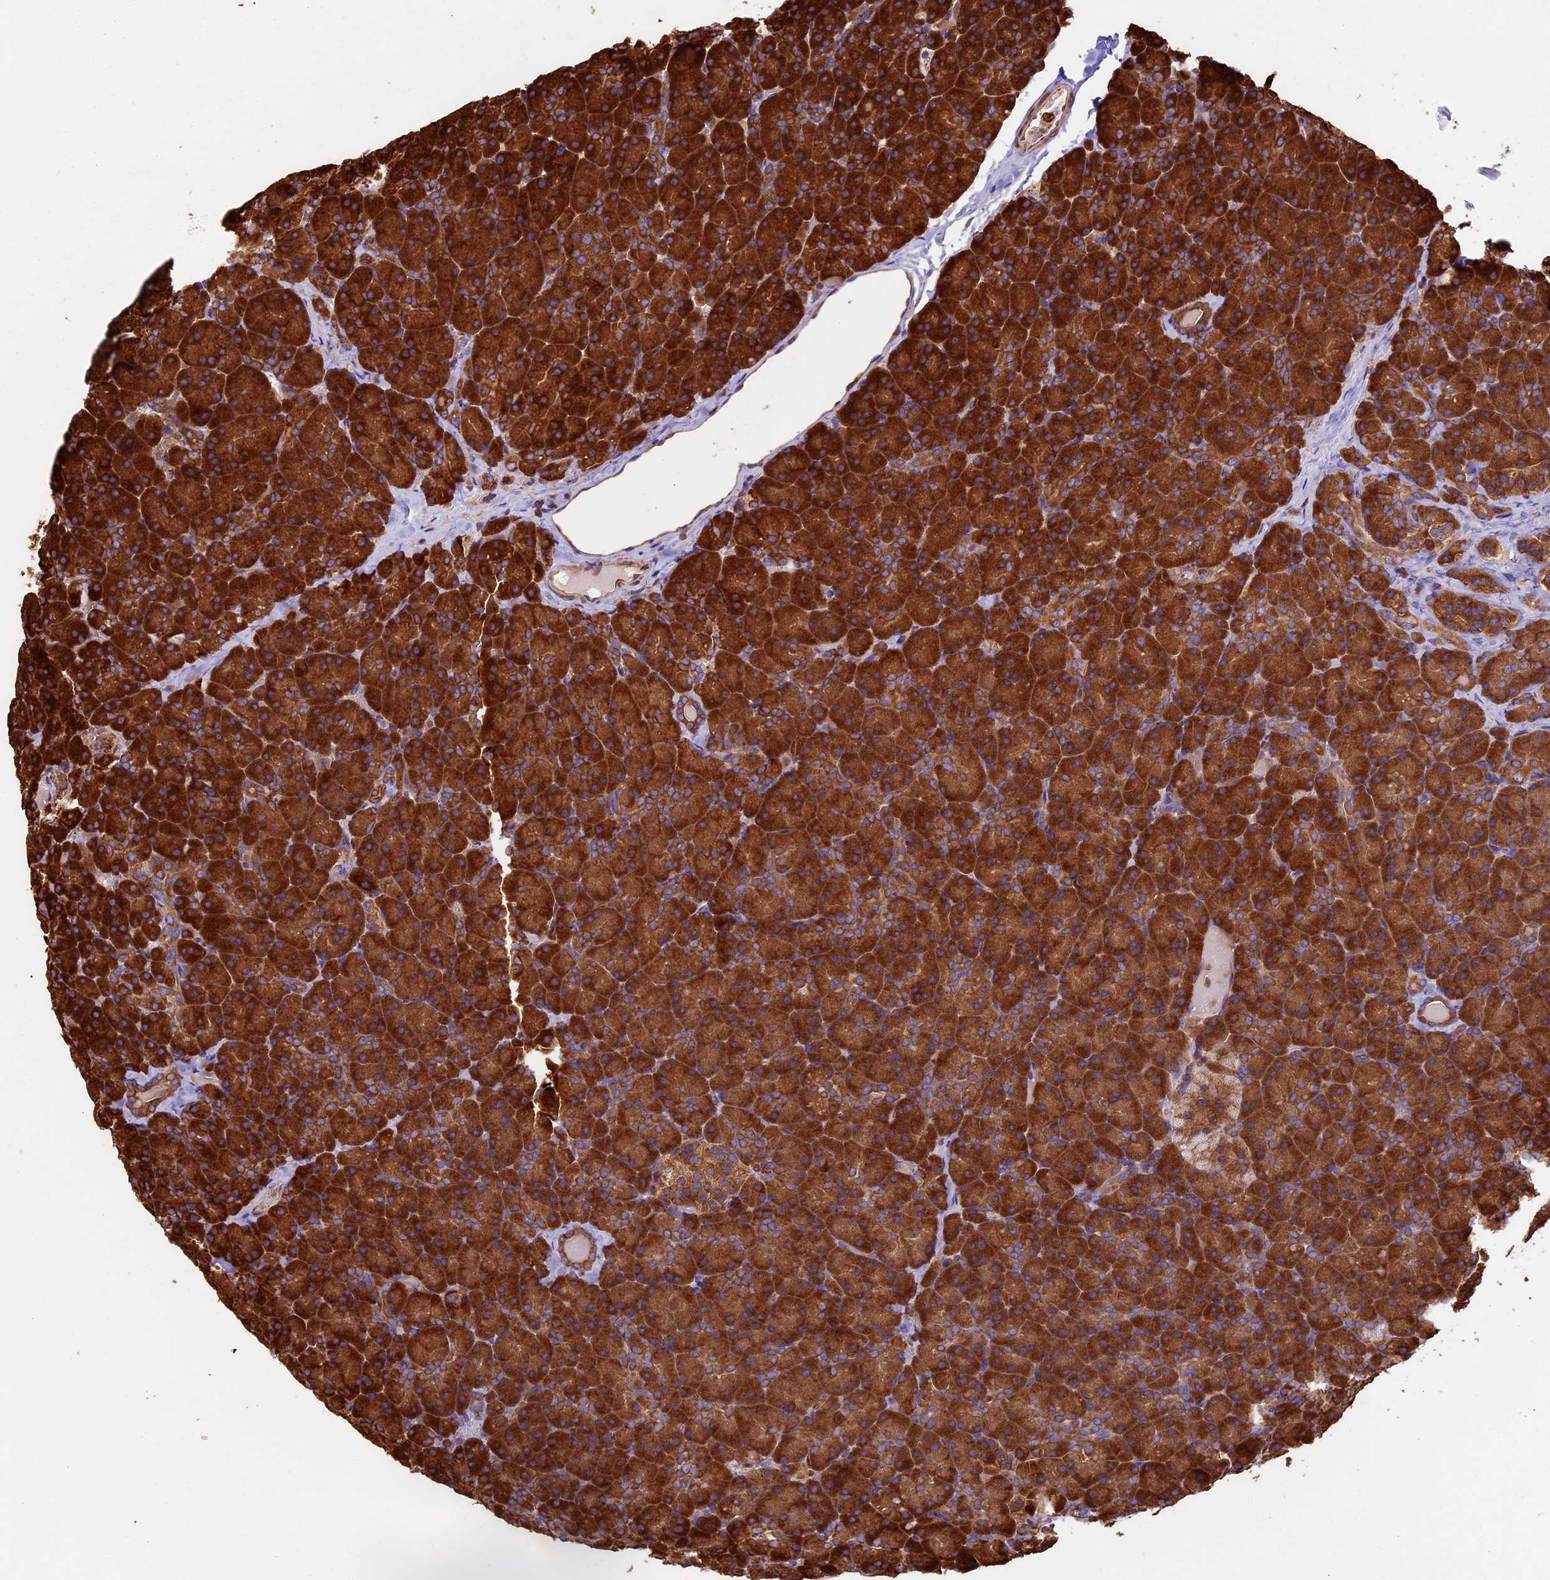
{"staining": {"intensity": "strong", "quantity": ">75%", "location": "cytoplasmic/membranous"}, "tissue": "pancreas", "cell_type": "Exocrine glandular cells", "image_type": "normal", "snomed": [{"axis": "morphology", "description": "Normal tissue, NOS"}, {"axis": "topography", "description": "Pancreas"}], "caption": "Strong cytoplasmic/membranous protein staining is identified in about >75% of exocrine glandular cells in pancreas. (DAB = brown stain, brightfield microscopy at high magnification).", "gene": "KARS1", "patient": {"sex": "male", "age": 36}}